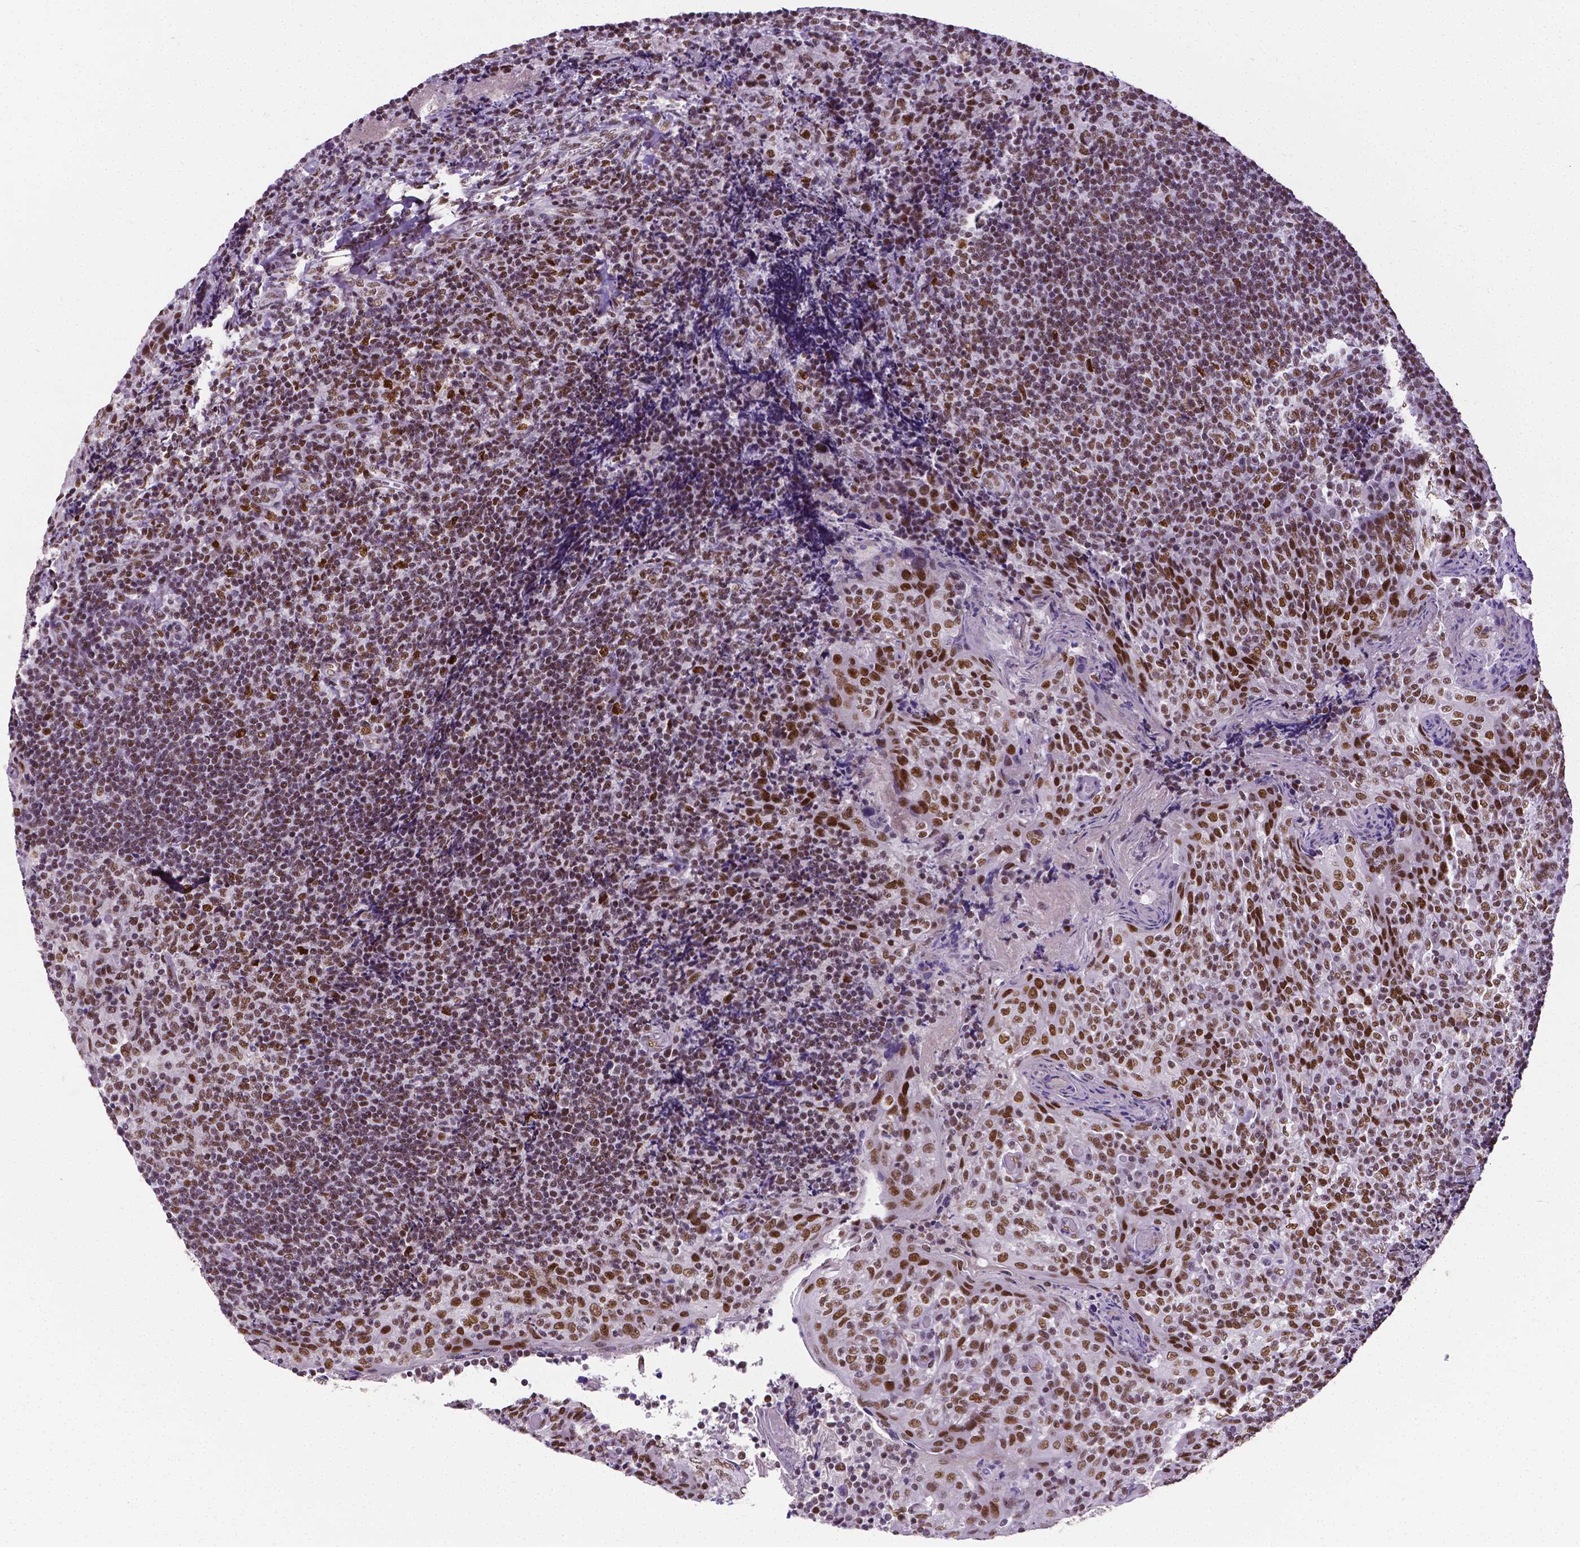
{"staining": {"intensity": "moderate", "quantity": ">75%", "location": "nuclear"}, "tissue": "tonsil", "cell_type": "Germinal center cells", "image_type": "normal", "snomed": [{"axis": "morphology", "description": "Normal tissue, NOS"}, {"axis": "topography", "description": "Tonsil"}], "caption": "Immunohistochemistry (IHC) photomicrograph of benign human tonsil stained for a protein (brown), which demonstrates medium levels of moderate nuclear staining in about >75% of germinal center cells.", "gene": "REST", "patient": {"sex": "female", "age": 10}}